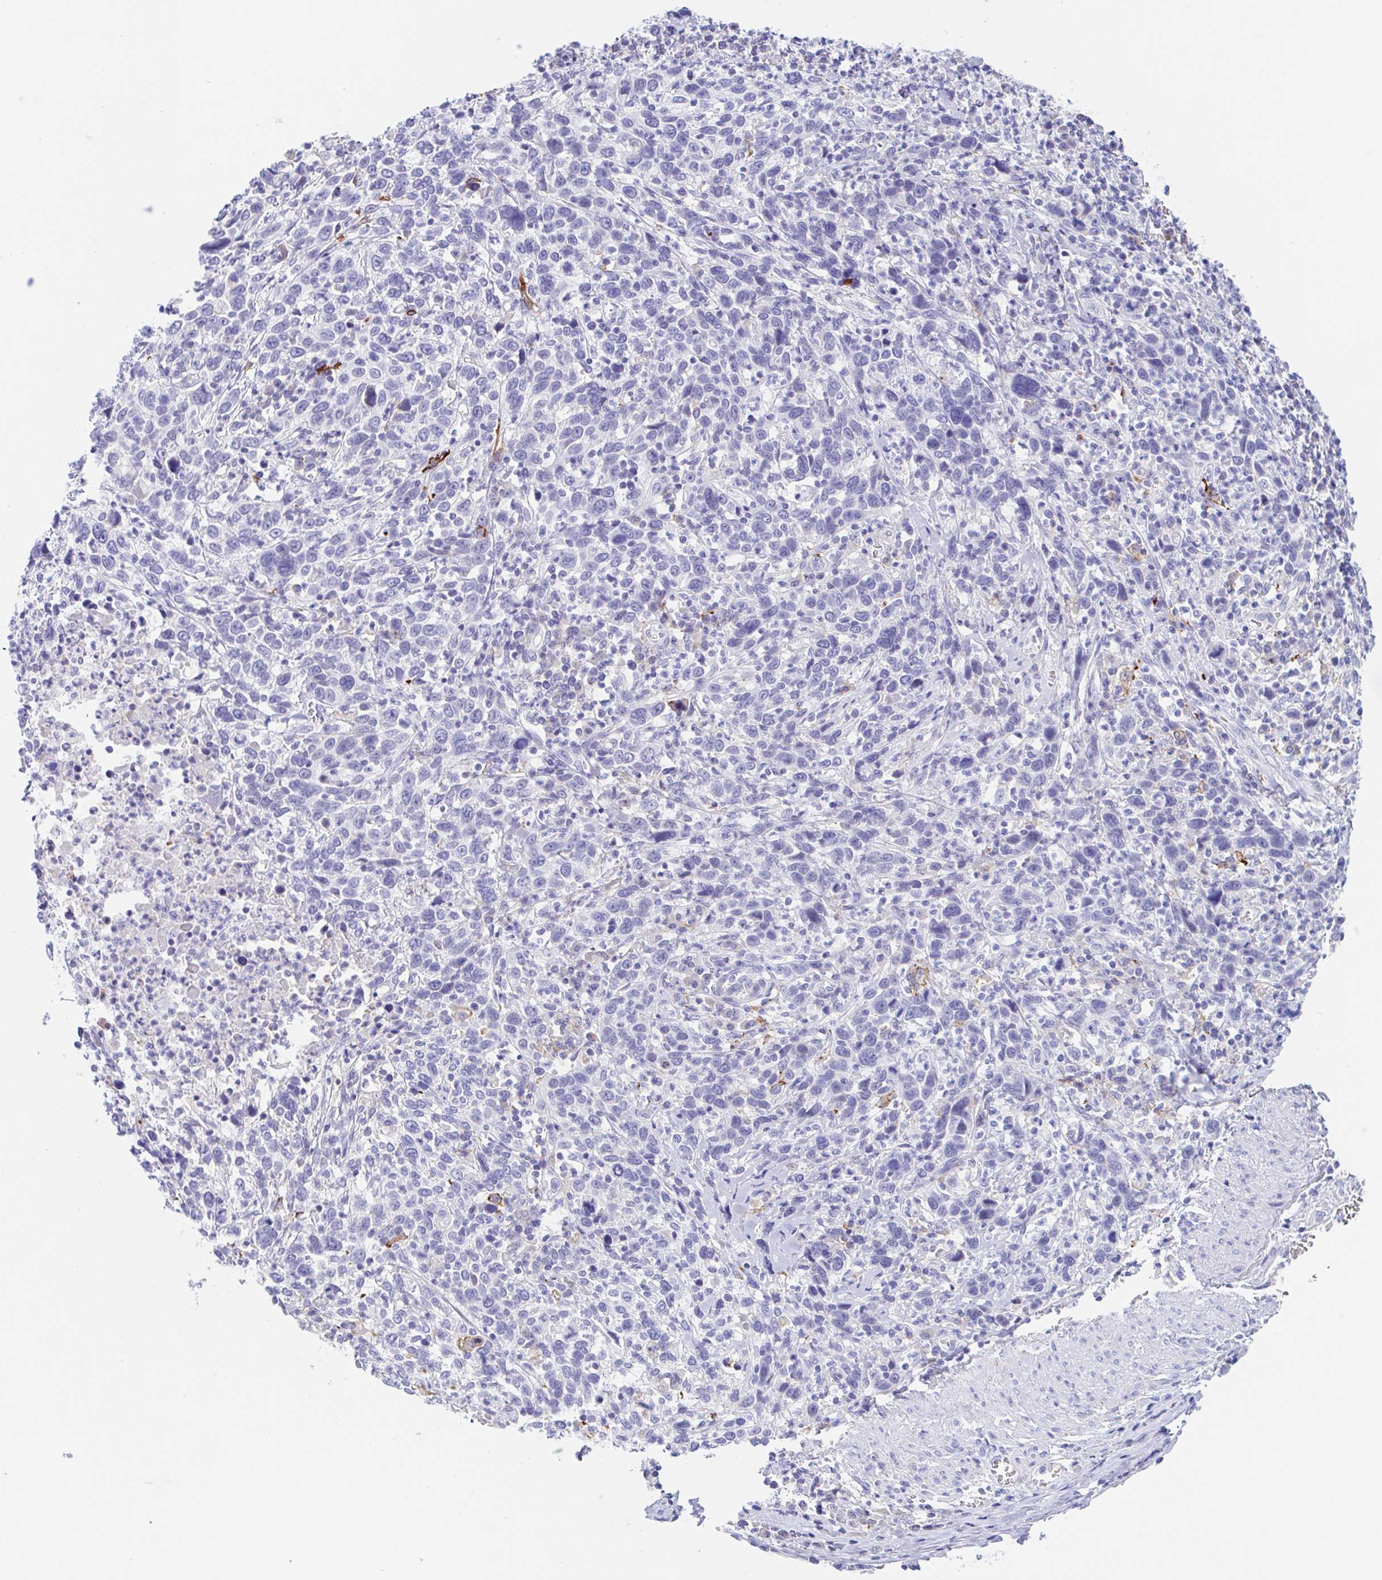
{"staining": {"intensity": "negative", "quantity": "none", "location": "none"}, "tissue": "cervical cancer", "cell_type": "Tumor cells", "image_type": "cancer", "snomed": [{"axis": "morphology", "description": "Squamous cell carcinoma, NOS"}, {"axis": "topography", "description": "Cervix"}], "caption": "An IHC photomicrograph of cervical cancer is shown. There is no staining in tumor cells of cervical cancer. Nuclei are stained in blue.", "gene": "ANKRD9", "patient": {"sex": "female", "age": 46}}